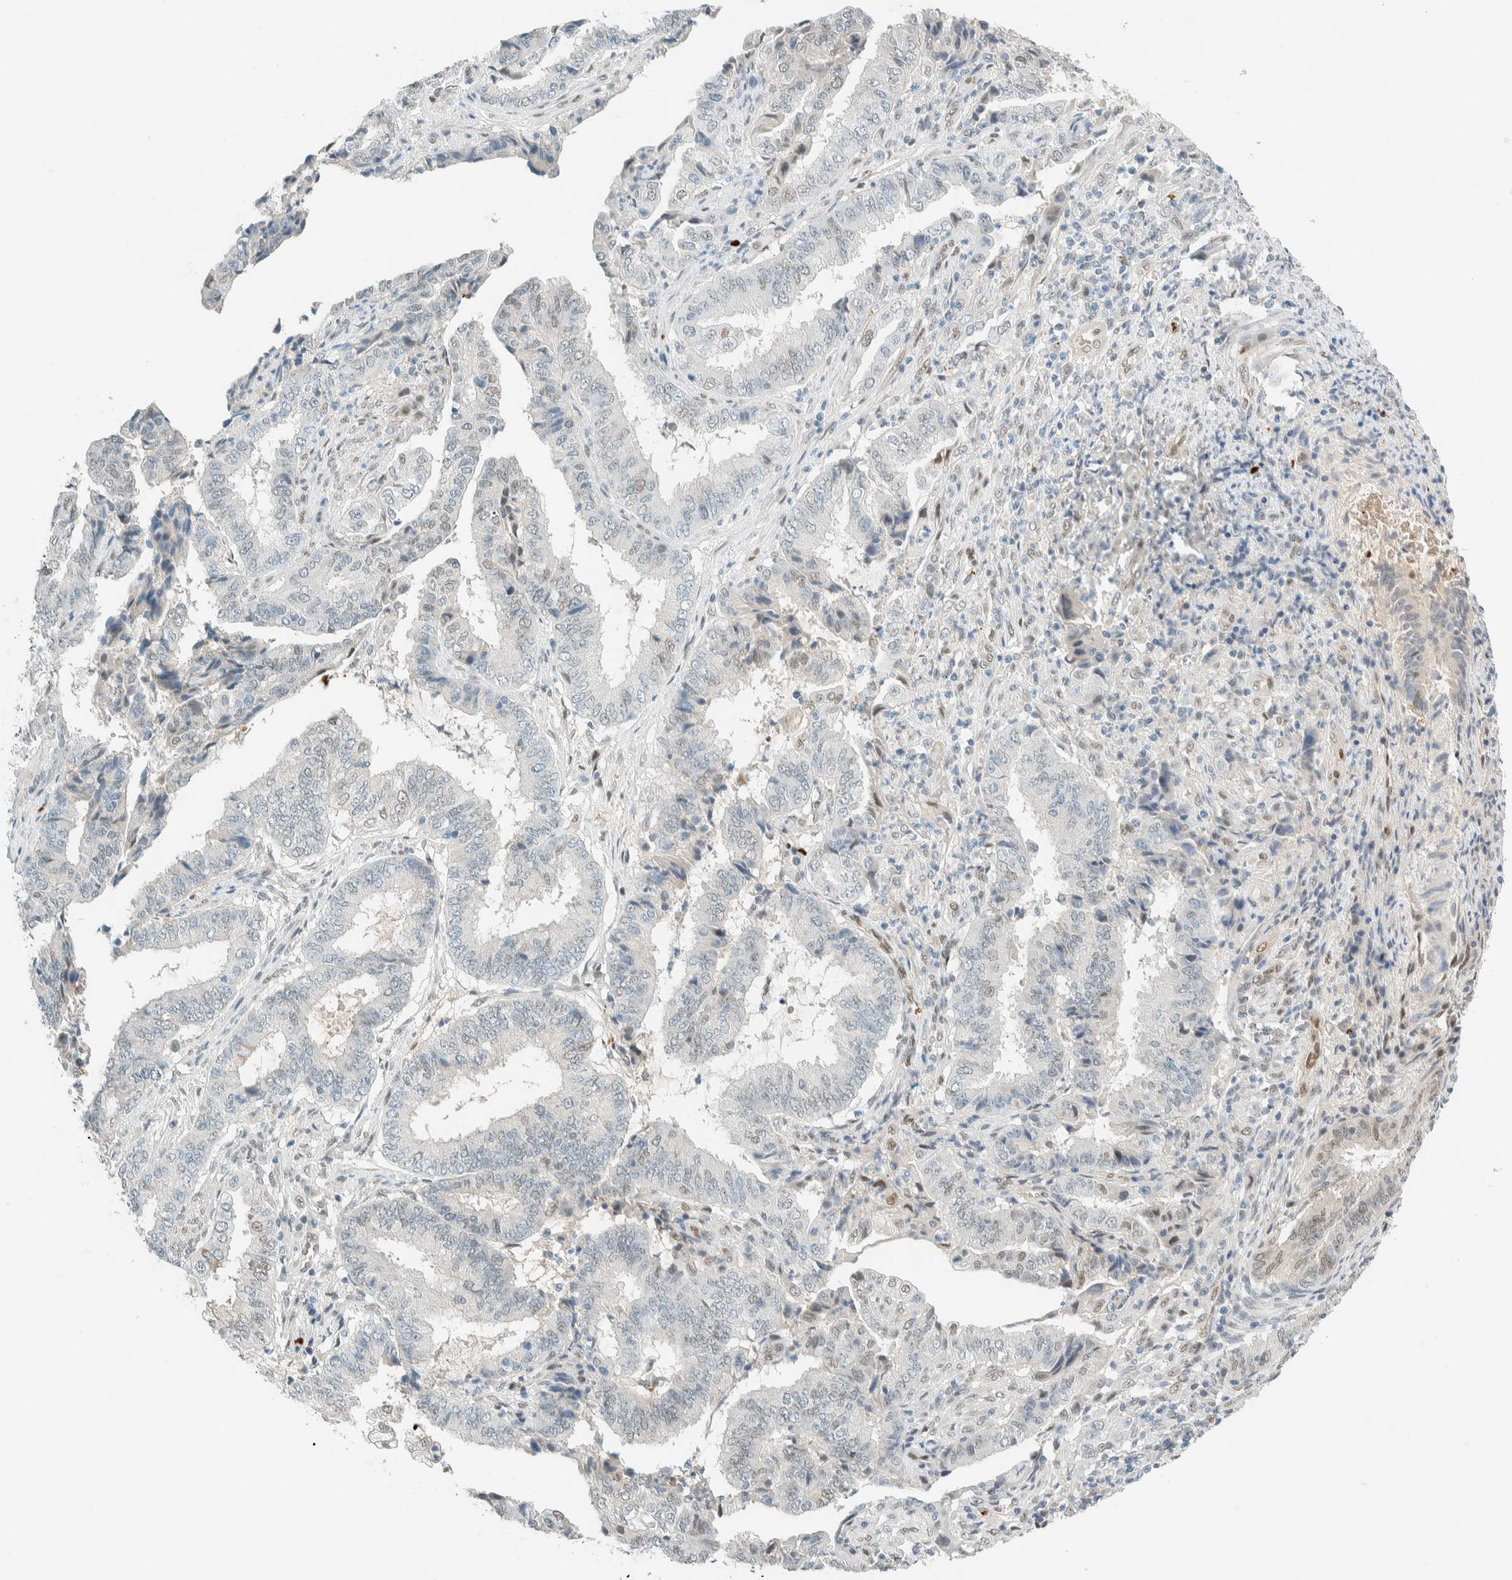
{"staining": {"intensity": "negative", "quantity": "none", "location": "none"}, "tissue": "endometrial cancer", "cell_type": "Tumor cells", "image_type": "cancer", "snomed": [{"axis": "morphology", "description": "Adenocarcinoma, NOS"}, {"axis": "topography", "description": "Endometrium"}], "caption": "Endometrial cancer (adenocarcinoma) stained for a protein using immunohistochemistry (IHC) reveals no expression tumor cells.", "gene": "TSTD2", "patient": {"sex": "female", "age": 51}}